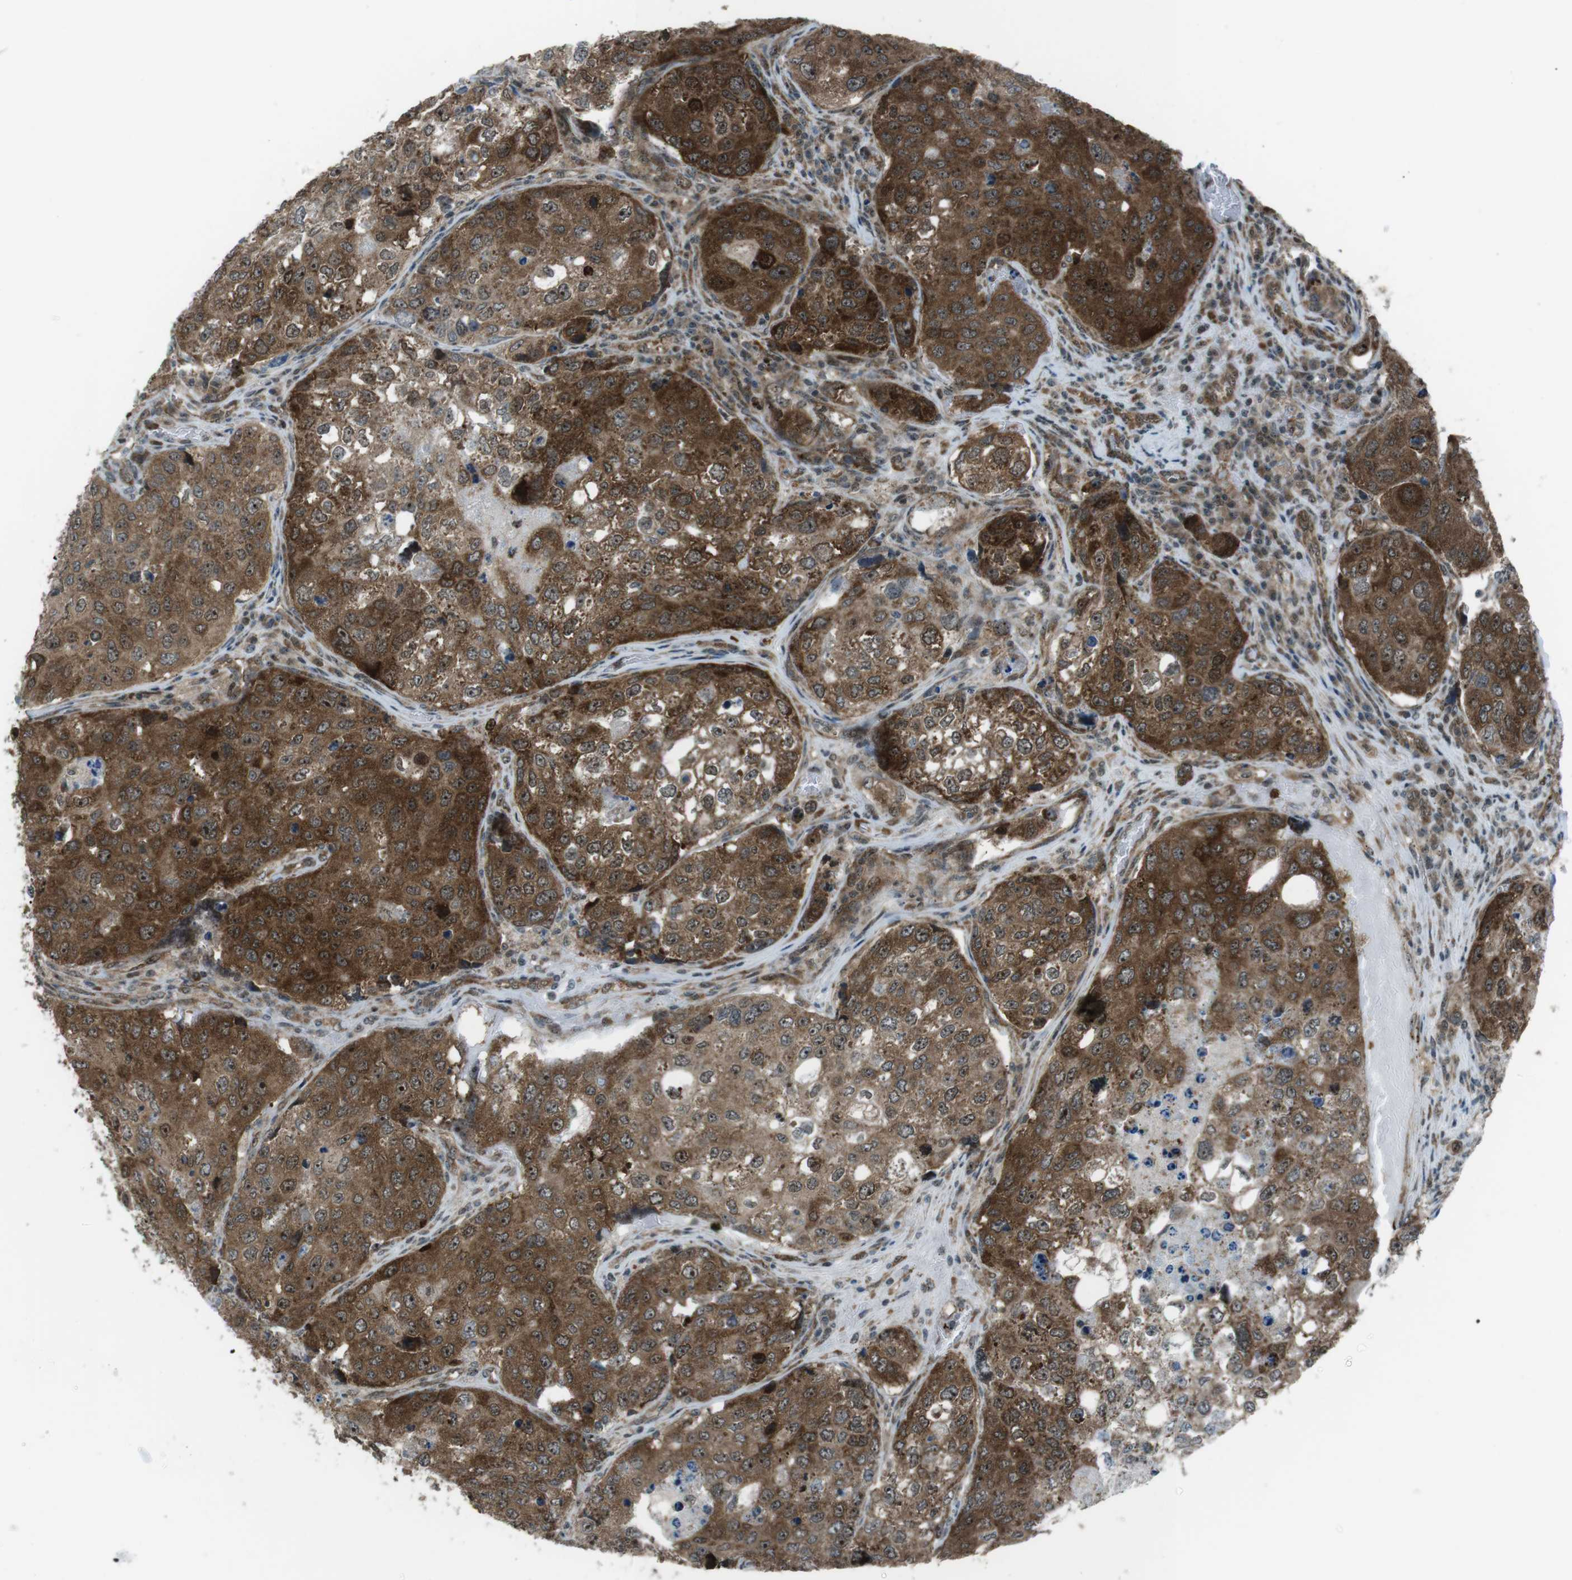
{"staining": {"intensity": "moderate", "quantity": ">75%", "location": "cytoplasmic/membranous"}, "tissue": "urothelial cancer", "cell_type": "Tumor cells", "image_type": "cancer", "snomed": [{"axis": "morphology", "description": "Urothelial carcinoma, High grade"}, {"axis": "topography", "description": "Lymph node"}, {"axis": "topography", "description": "Urinary bladder"}], "caption": "Immunohistochemistry (IHC) micrograph of human high-grade urothelial carcinoma stained for a protein (brown), which demonstrates medium levels of moderate cytoplasmic/membranous expression in approximately >75% of tumor cells.", "gene": "CSNK1D", "patient": {"sex": "male", "age": 51}}